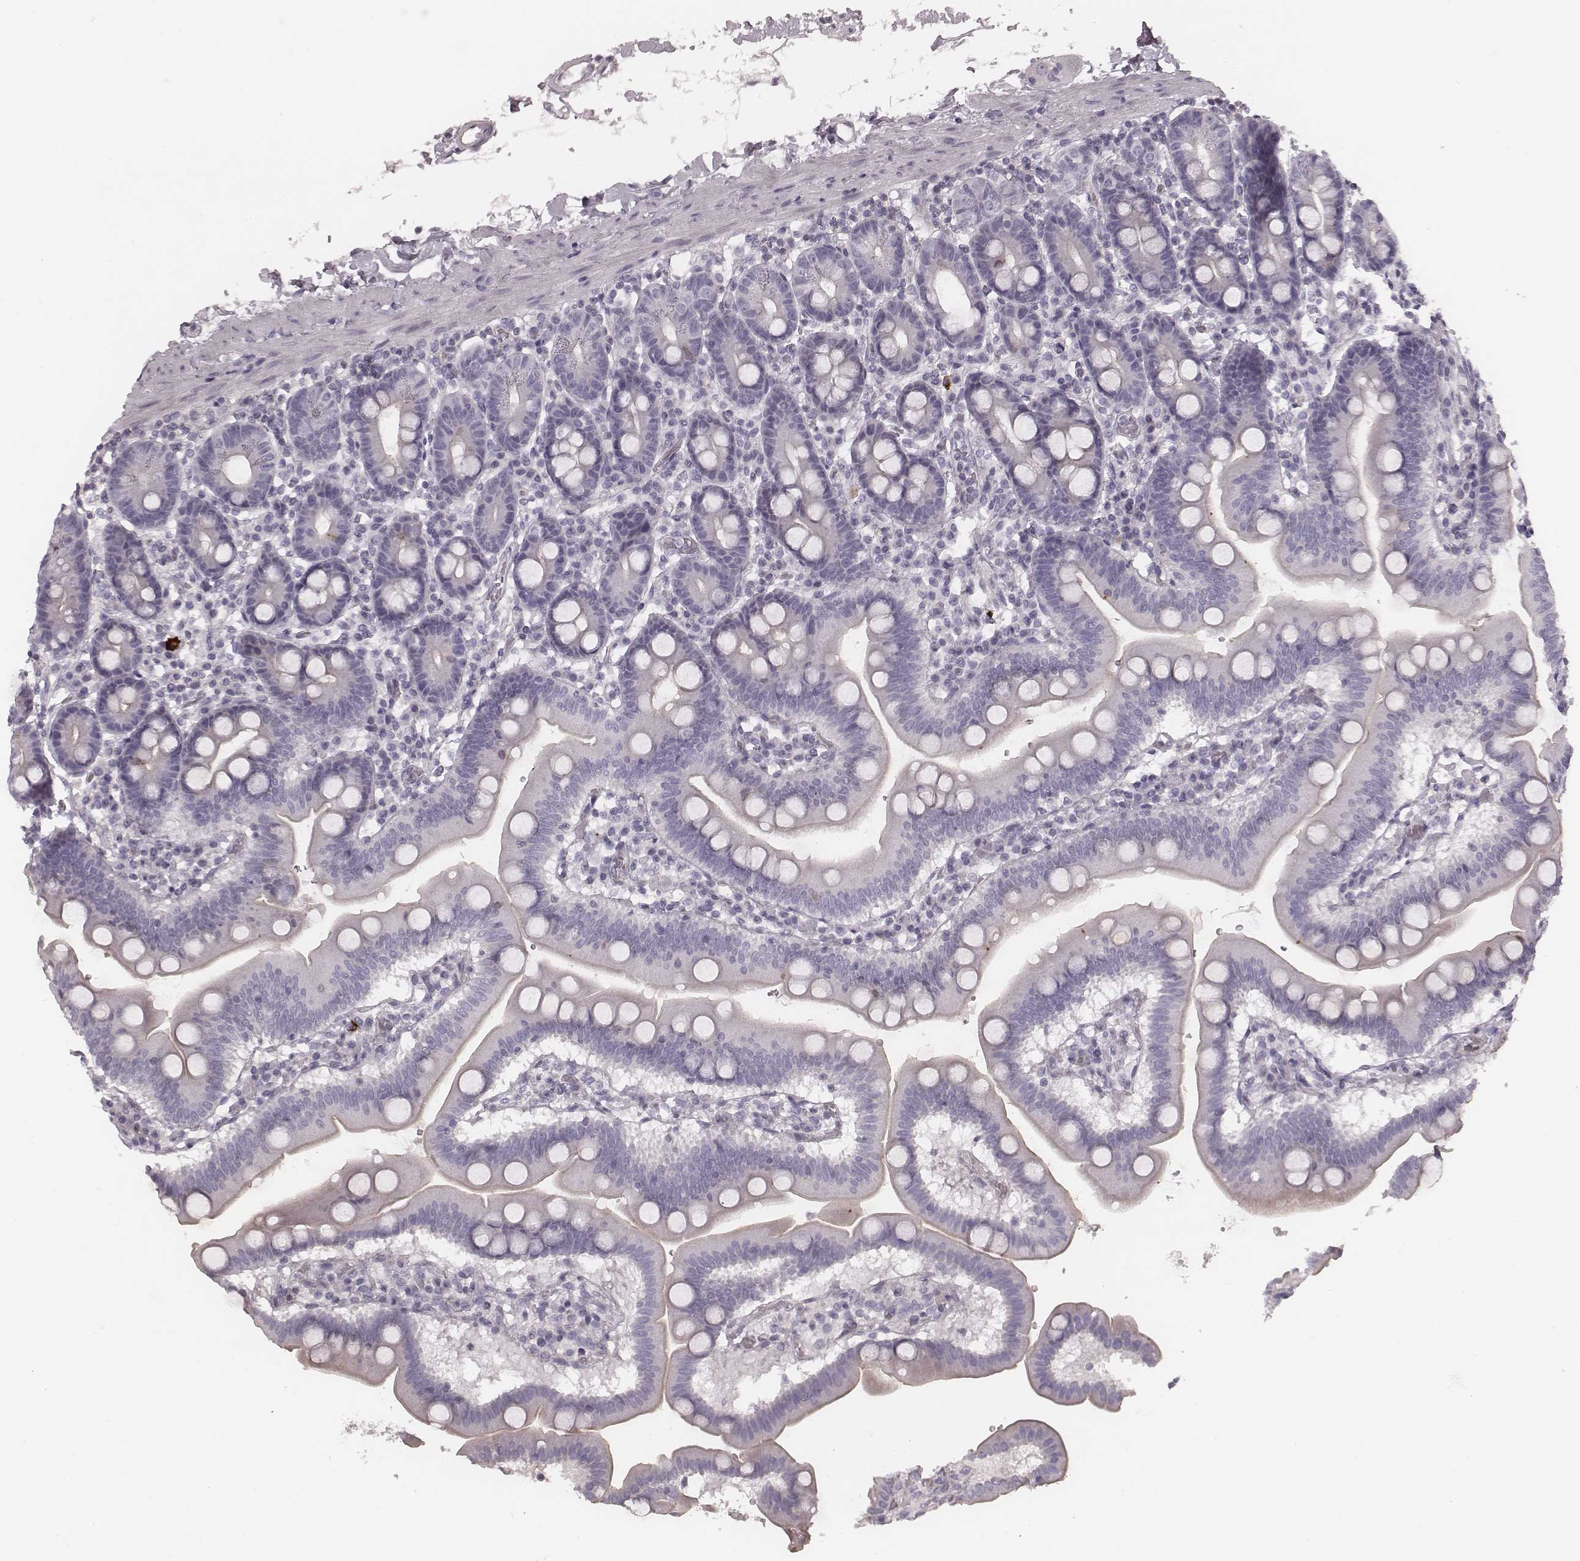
{"staining": {"intensity": "negative", "quantity": "none", "location": "none"}, "tissue": "duodenum", "cell_type": "Glandular cells", "image_type": "normal", "snomed": [{"axis": "morphology", "description": "Normal tissue, NOS"}, {"axis": "topography", "description": "Pancreas"}, {"axis": "topography", "description": "Duodenum"}], "caption": "This is a histopathology image of immunohistochemistry (IHC) staining of normal duodenum, which shows no staining in glandular cells.", "gene": "S100Z", "patient": {"sex": "male", "age": 59}}